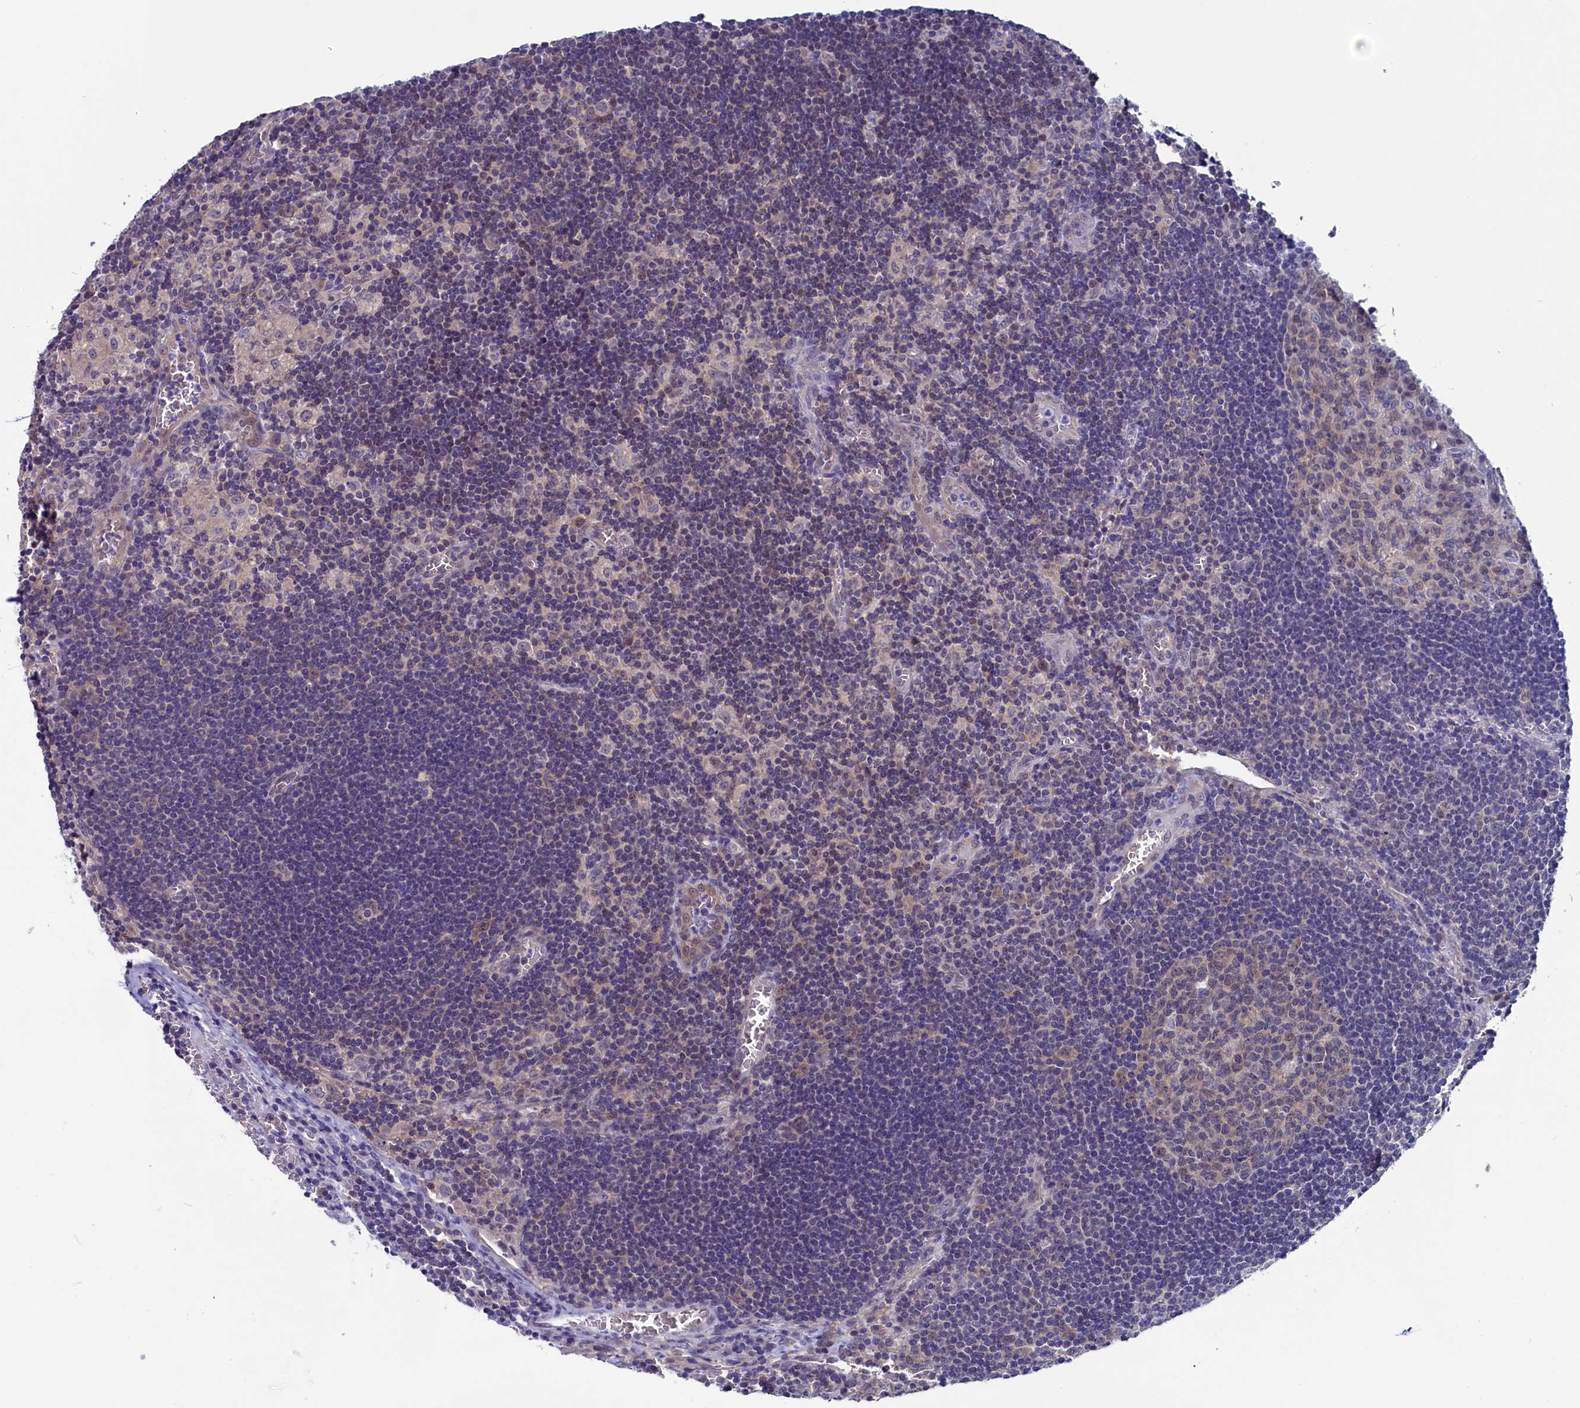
{"staining": {"intensity": "weak", "quantity": "25%-75%", "location": "cytoplasmic/membranous"}, "tissue": "lymph node", "cell_type": "Germinal center cells", "image_type": "normal", "snomed": [{"axis": "morphology", "description": "Normal tissue, NOS"}, {"axis": "topography", "description": "Lymph node"}], "caption": "Protein staining shows weak cytoplasmic/membranous staining in approximately 25%-75% of germinal center cells in benign lymph node.", "gene": "CIAPIN1", "patient": {"sex": "female", "age": 73}}